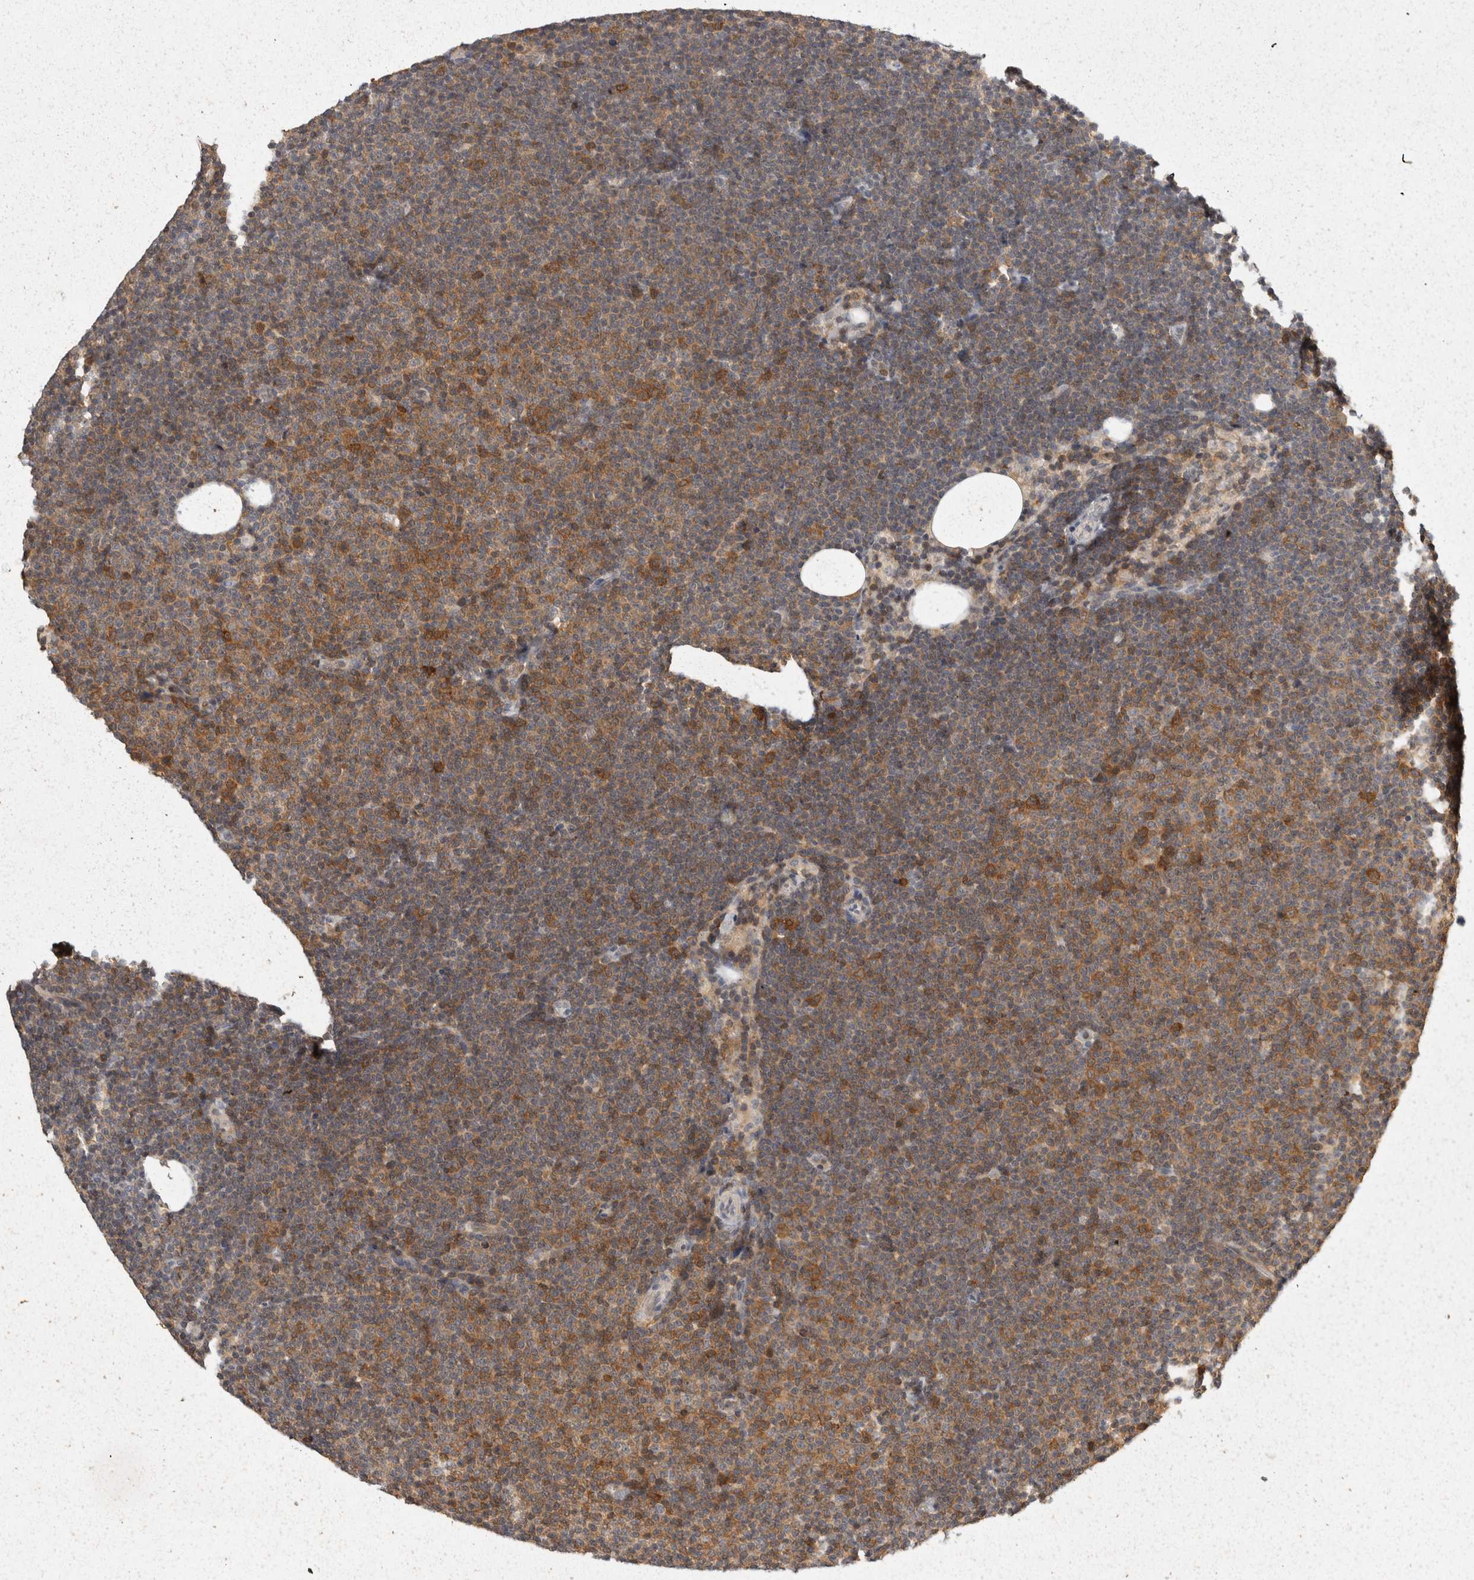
{"staining": {"intensity": "moderate", "quantity": "25%-75%", "location": "cytoplasmic/membranous"}, "tissue": "lymphoma", "cell_type": "Tumor cells", "image_type": "cancer", "snomed": [{"axis": "morphology", "description": "Malignant lymphoma, non-Hodgkin's type, Low grade"}, {"axis": "topography", "description": "Lymph node"}], "caption": "Protein analysis of low-grade malignant lymphoma, non-Hodgkin's type tissue reveals moderate cytoplasmic/membranous positivity in about 25%-75% of tumor cells.", "gene": "ACAT2", "patient": {"sex": "female", "age": 53}}